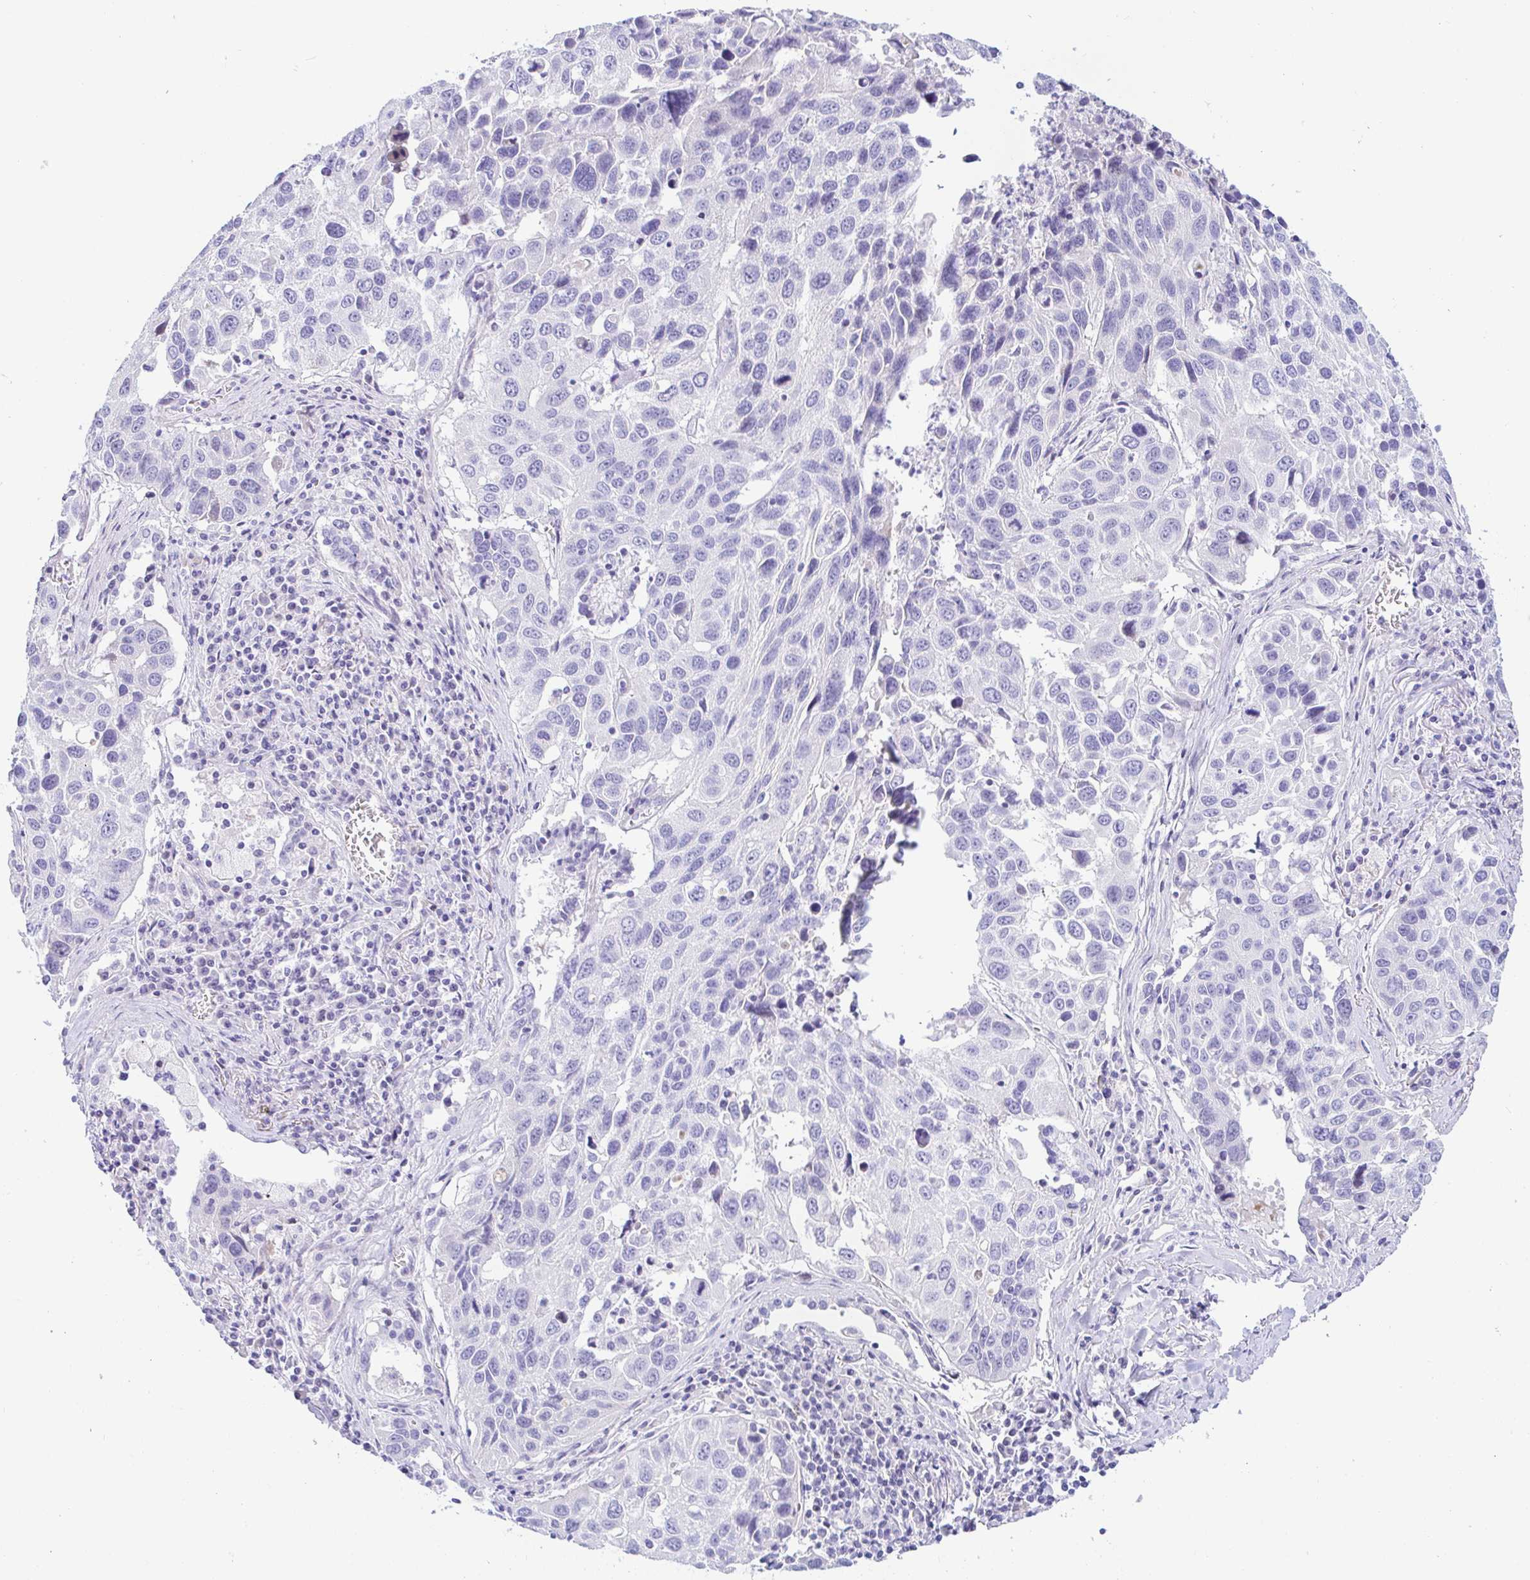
{"staining": {"intensity": "negative", "quantity": "none", "location": "none"}, "tissue": "lung cancer", "cell_type": "Tumor cells", "image_type": "cancer", "snomed": [{"axis": "morphology", "description": "Squamous cell carcinoma, NOS"}, {"axis": "topography", "description": "Lung"}], "caption": "High power microscopy micrograph of an immunohistochemistry micrograph of lung cancer, revealing no significant positivity in tumor cells.", "gene": "PINLYP", "patient": {"sex": "female", "age": 61}}